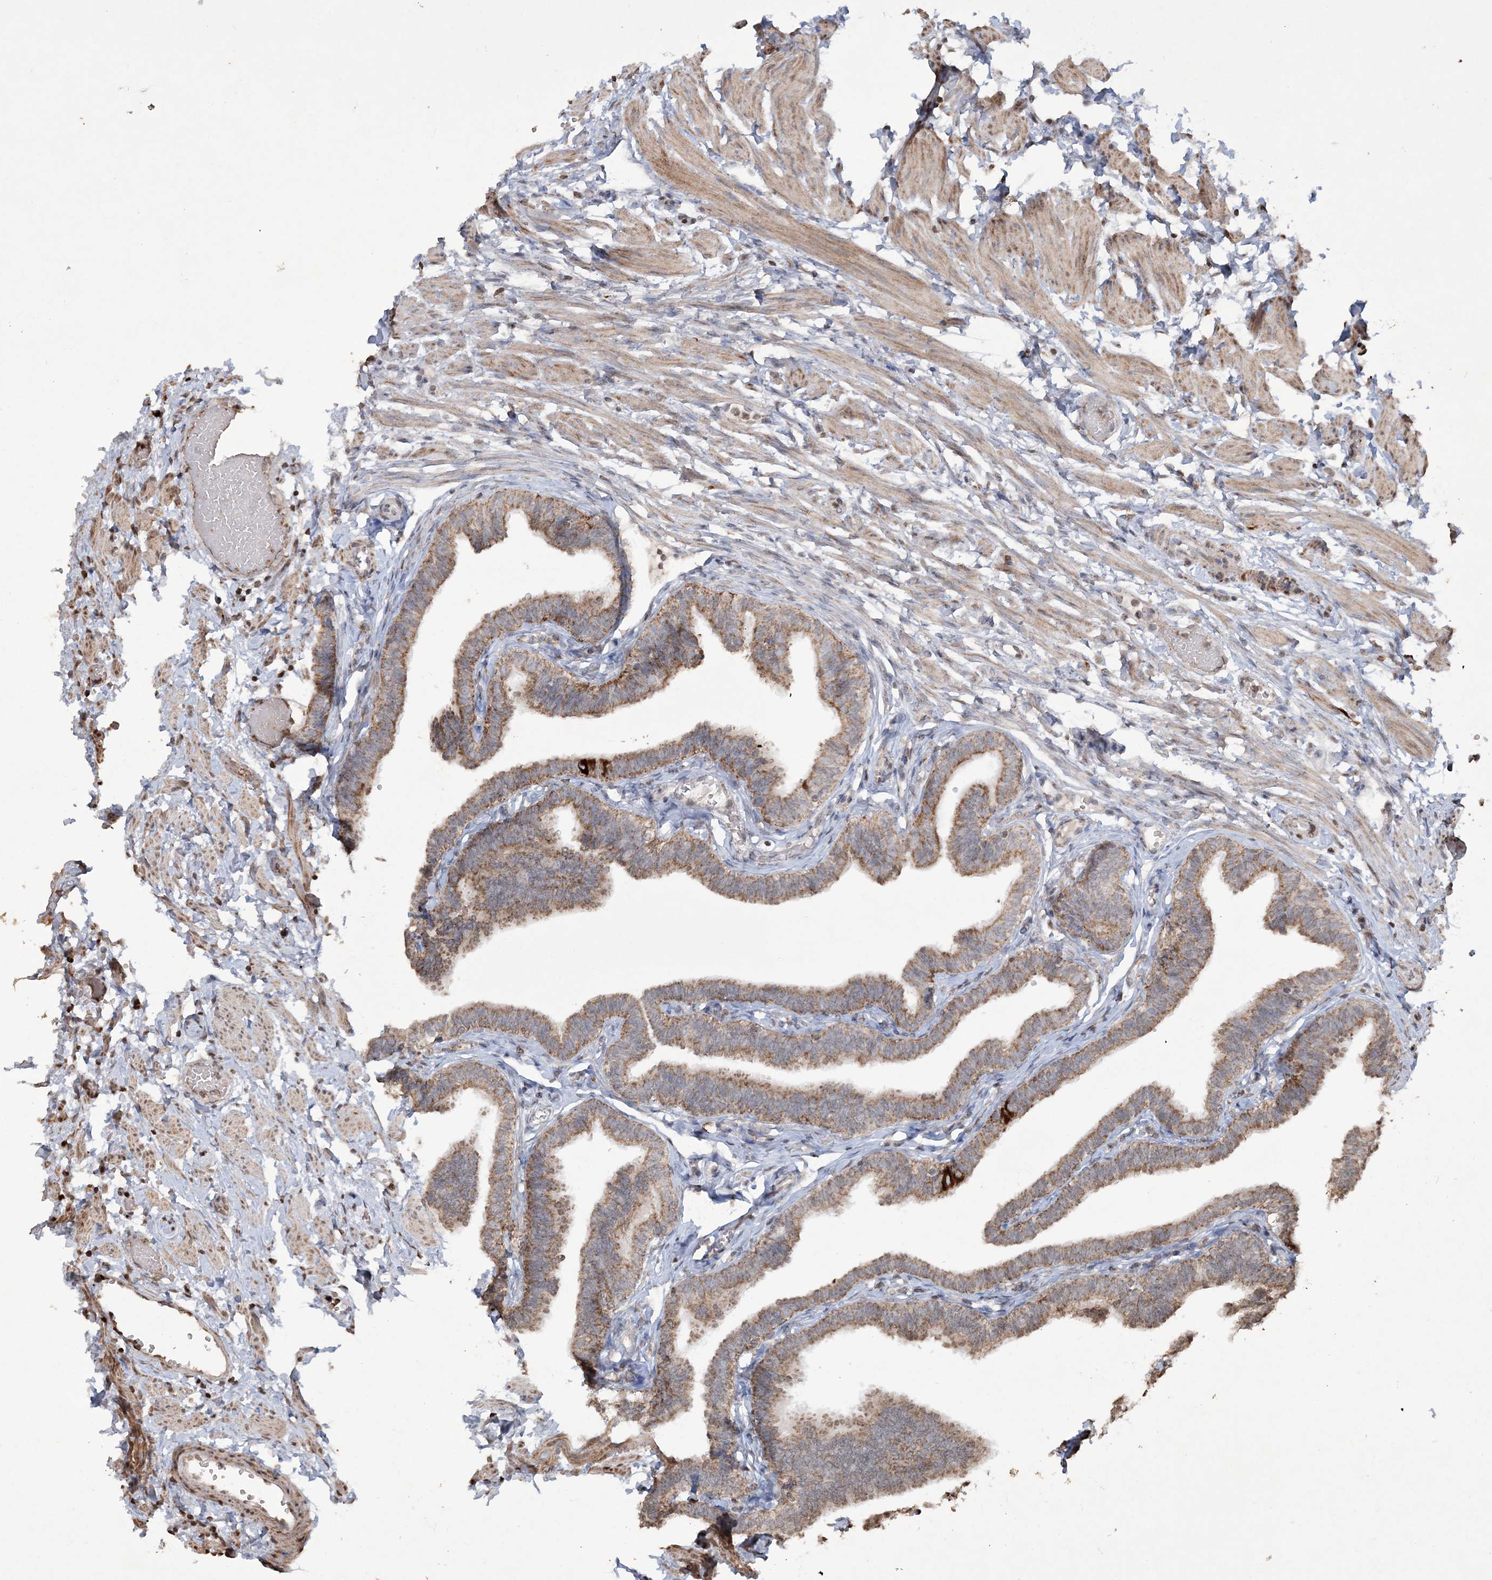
{"staining": {"intensity": "moderate", "quantity": ">75%", "location": "cytoplasmic/membranous"}, "tissue": "fallopian tube", "cell_type": "Glandular cells", "image_type": "normal", "snomed": [{"axis": "morphology", "description": "Normal tissue, NOS"}, {"axis": "topography", "description": "Fallopian tube"}, {"axis": "topography", "description": "Ovary"}], "caption": "Immunohistochemical staining of normal human fallopian tube demonstrates medium levels of moderate cytoplasmic/membranous positivity in approximately >75% of glandular cells.", "gene": "TTC7A", "patient": {"sex": "female", "age": 23}}